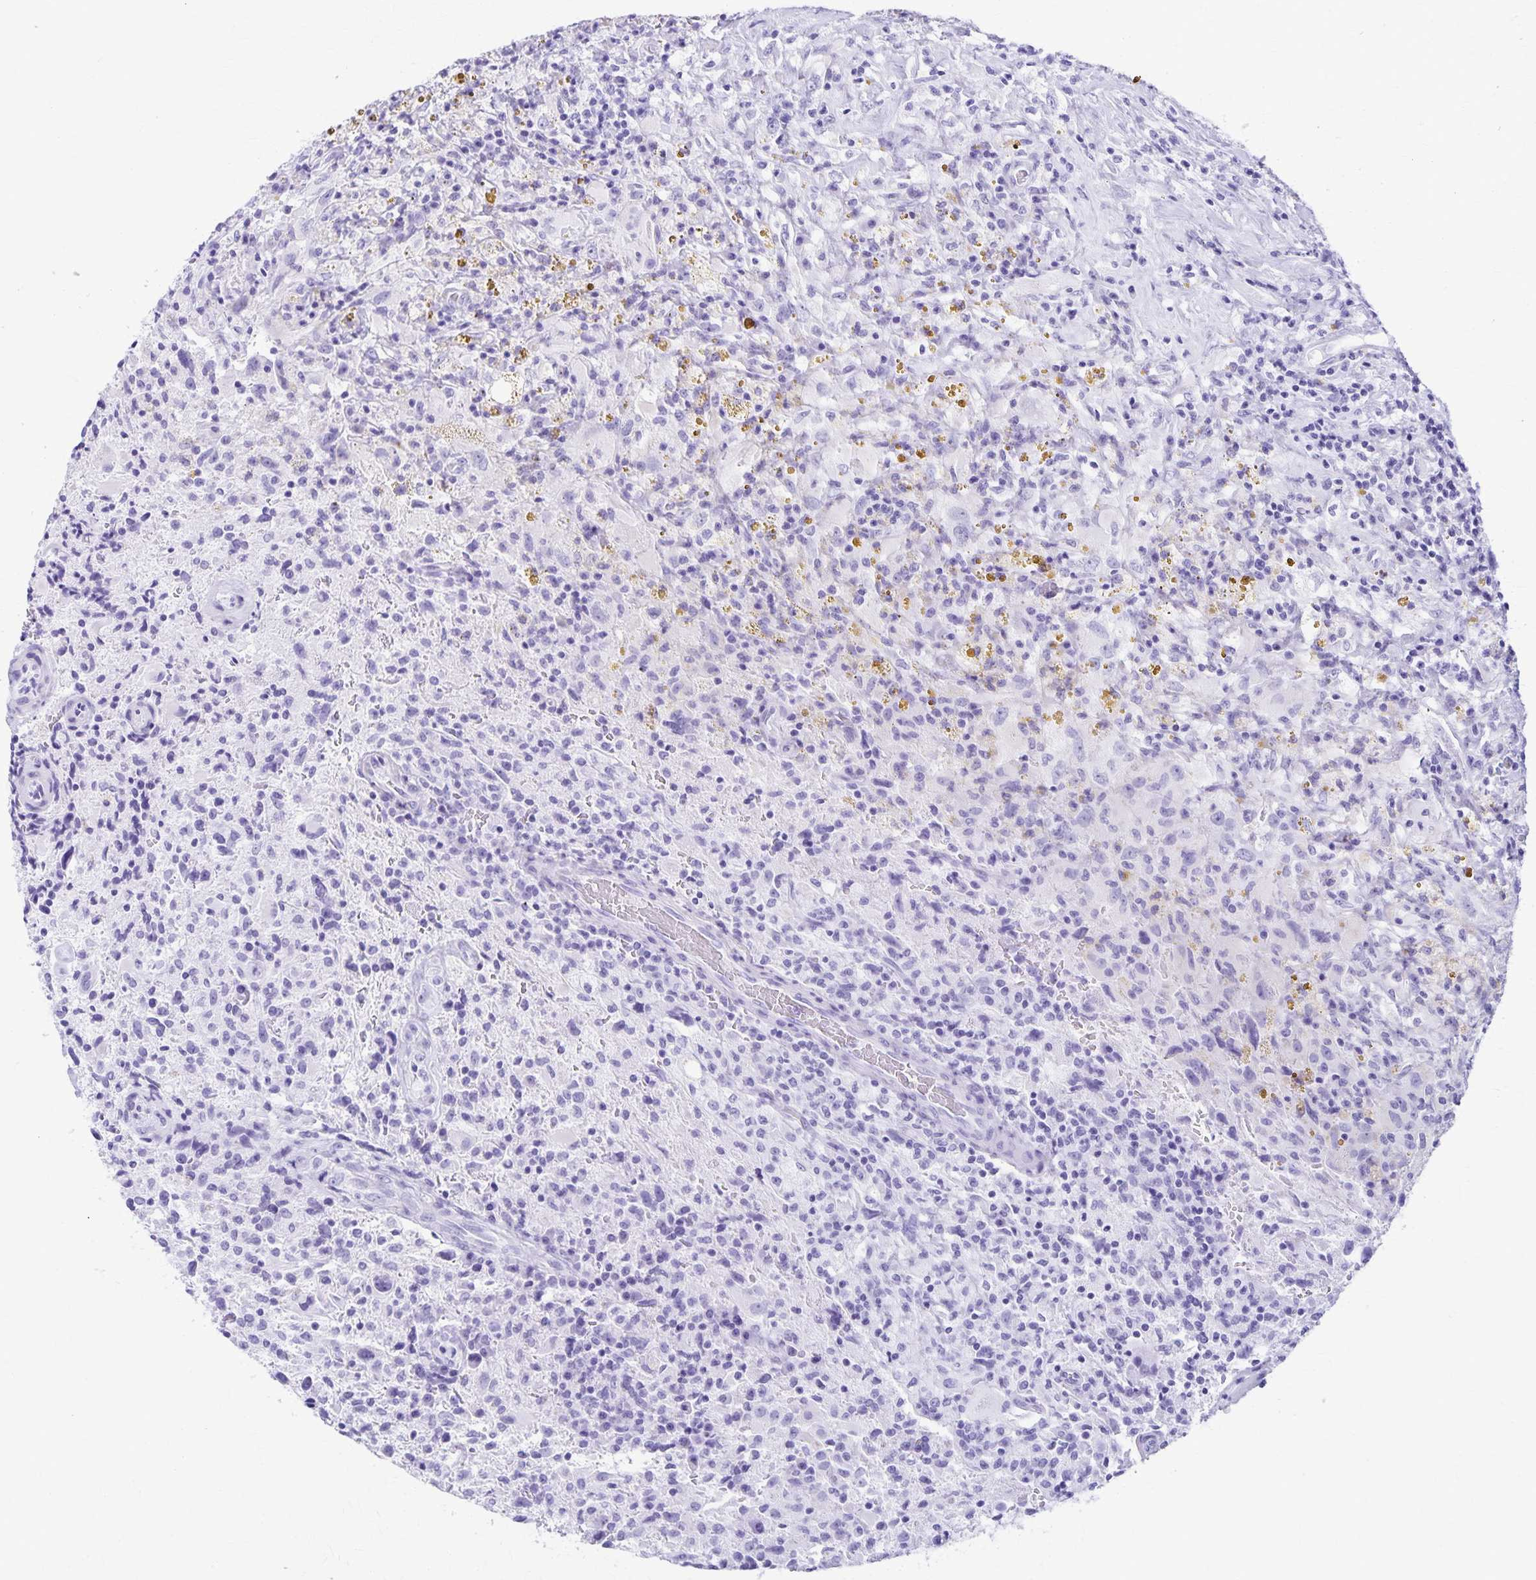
{"staining": {"intensity": "negative", "quantity": "none", "location": "none"}, "tissue": "glioma", "cell_type": "Tumor cells", "image_type": "cancer", "snomed": [{"axis": "morphology", "description": "Glioma, malignant, High grade"}, {"axis": "topography", "description": "Brain"}], "caption": "IHC histopathology image of neoplastic tissue: human malignant glioma (high-grade) stained with DAB (3,3'-diaminobenzidine) exhibits no significant protein positivity in tumor cells.", "gene": "DEFA5", "patient": {"sex": "male", "age": 68}}